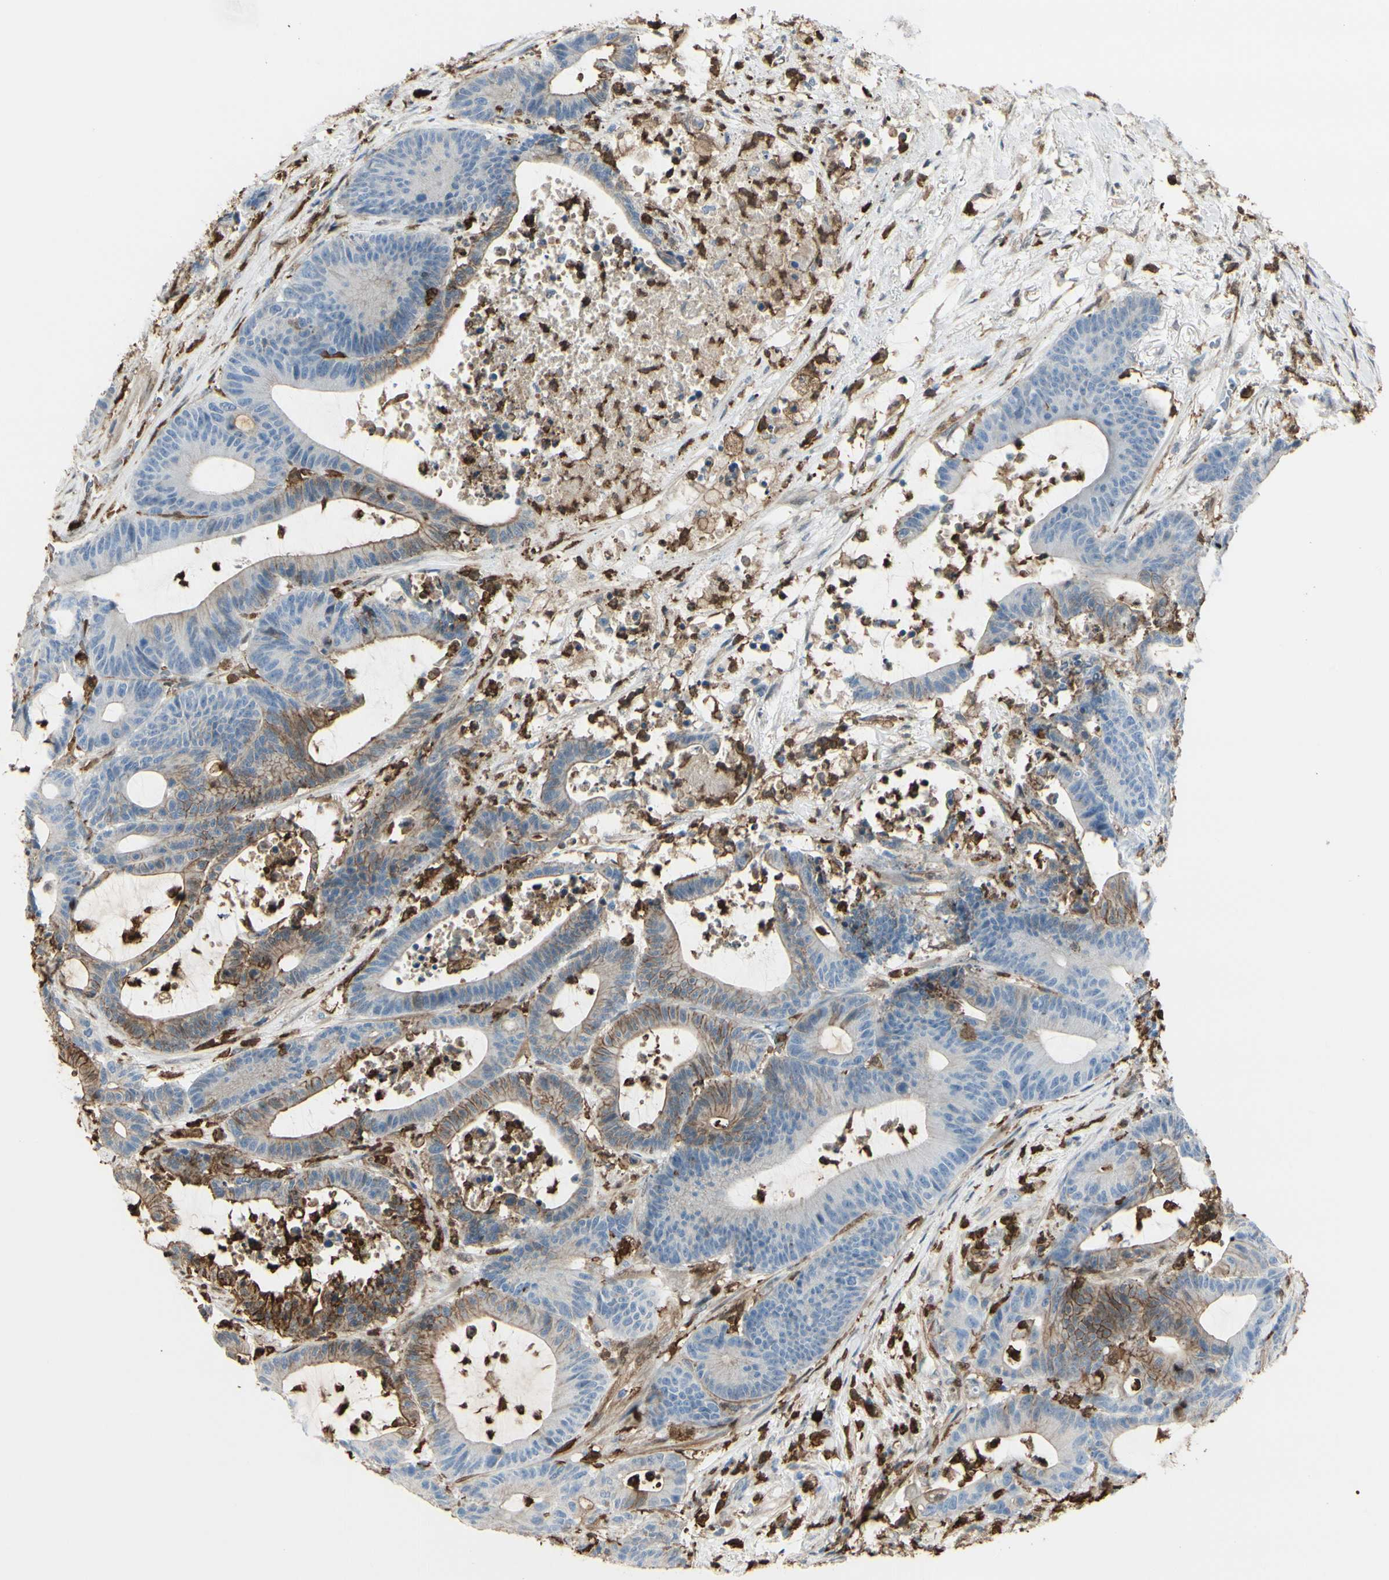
{"staining": {"intensity": "weak", "quantity": "<25%", "location": "cytoplasmic/membranous"}, "tissue": "colorectal cancer", "cell_type": "Tumor cells", "image_type": "cancer", "snomed": [{"axis": "morphology", "description": "Adenocarcinoma, NOS"}, {"axis": "topography", "description": "Colon"}], "caption": "The image exhibits no staining of tumor cells in colorectal cancer (adenocarcinoma). The staining was performed using DAB (3,3'-diaminobenzidine) to visualize the protein expression in brown, while the nuclei were stained in blue with hematoxylin (Magnification: 20x).", "gene": "GSN", "patient": {"sex": "female", "age": 84}}